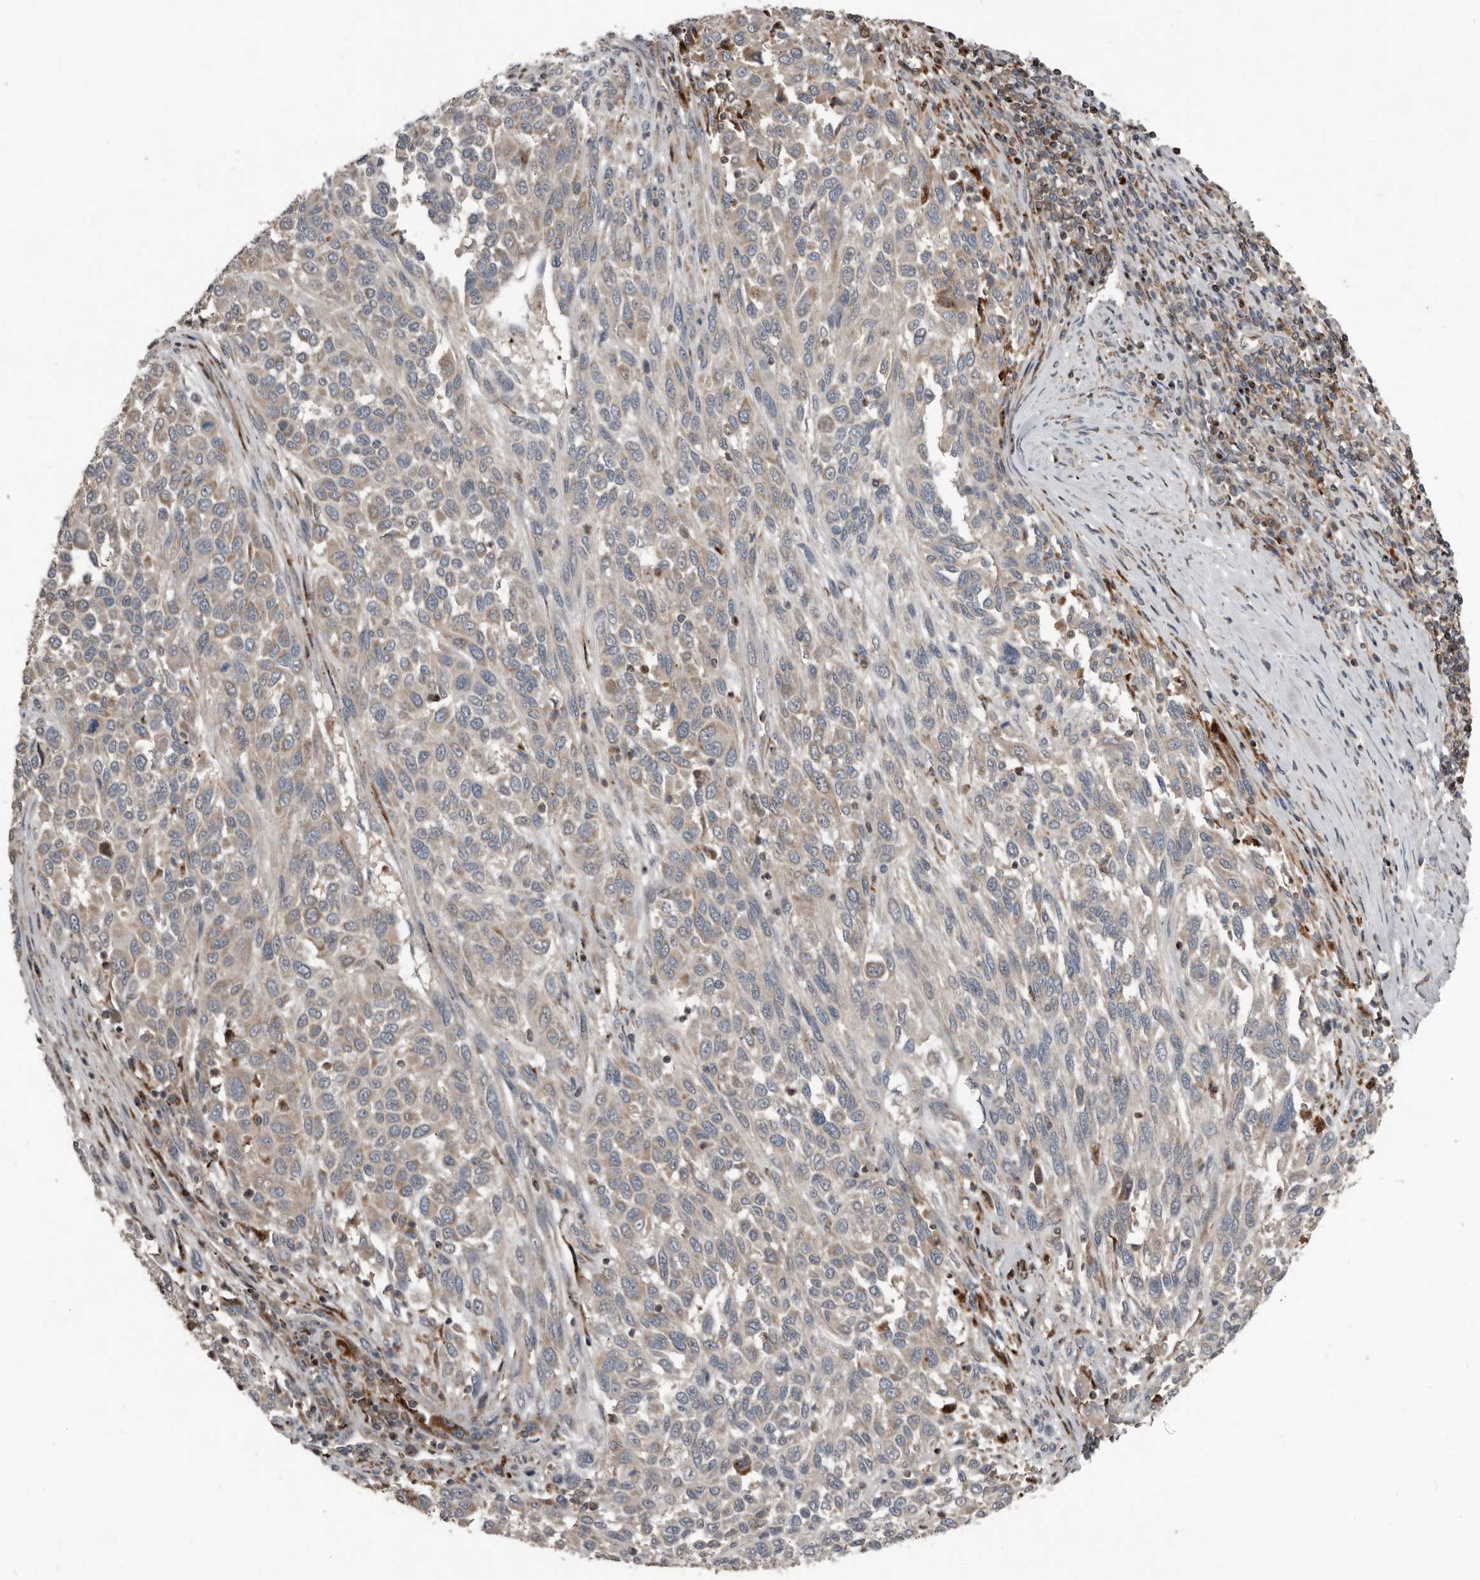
{"staining": {"intensity": "moderate", "quantity": "25%-75%", "location": "cytoplasmic/membranous"}, "tissue": "melanoma", "cell_type": "Tumor cells", "image_type": "cancer", "snomed": [{"axis": "morphology", "description": "Malignant melanoma, Metastatic site"}, {"axis": "topography", "description": "Lymph node"}], "caption": "Human malignant melanoma (metastatic site) stained for a protein (brown) reveals moderate cytoplasmic/membranous positive staining in about 25%-75% of tumor cells.", "gene": "FBXO31", "patient": {"sex": "male", "age": 61}}